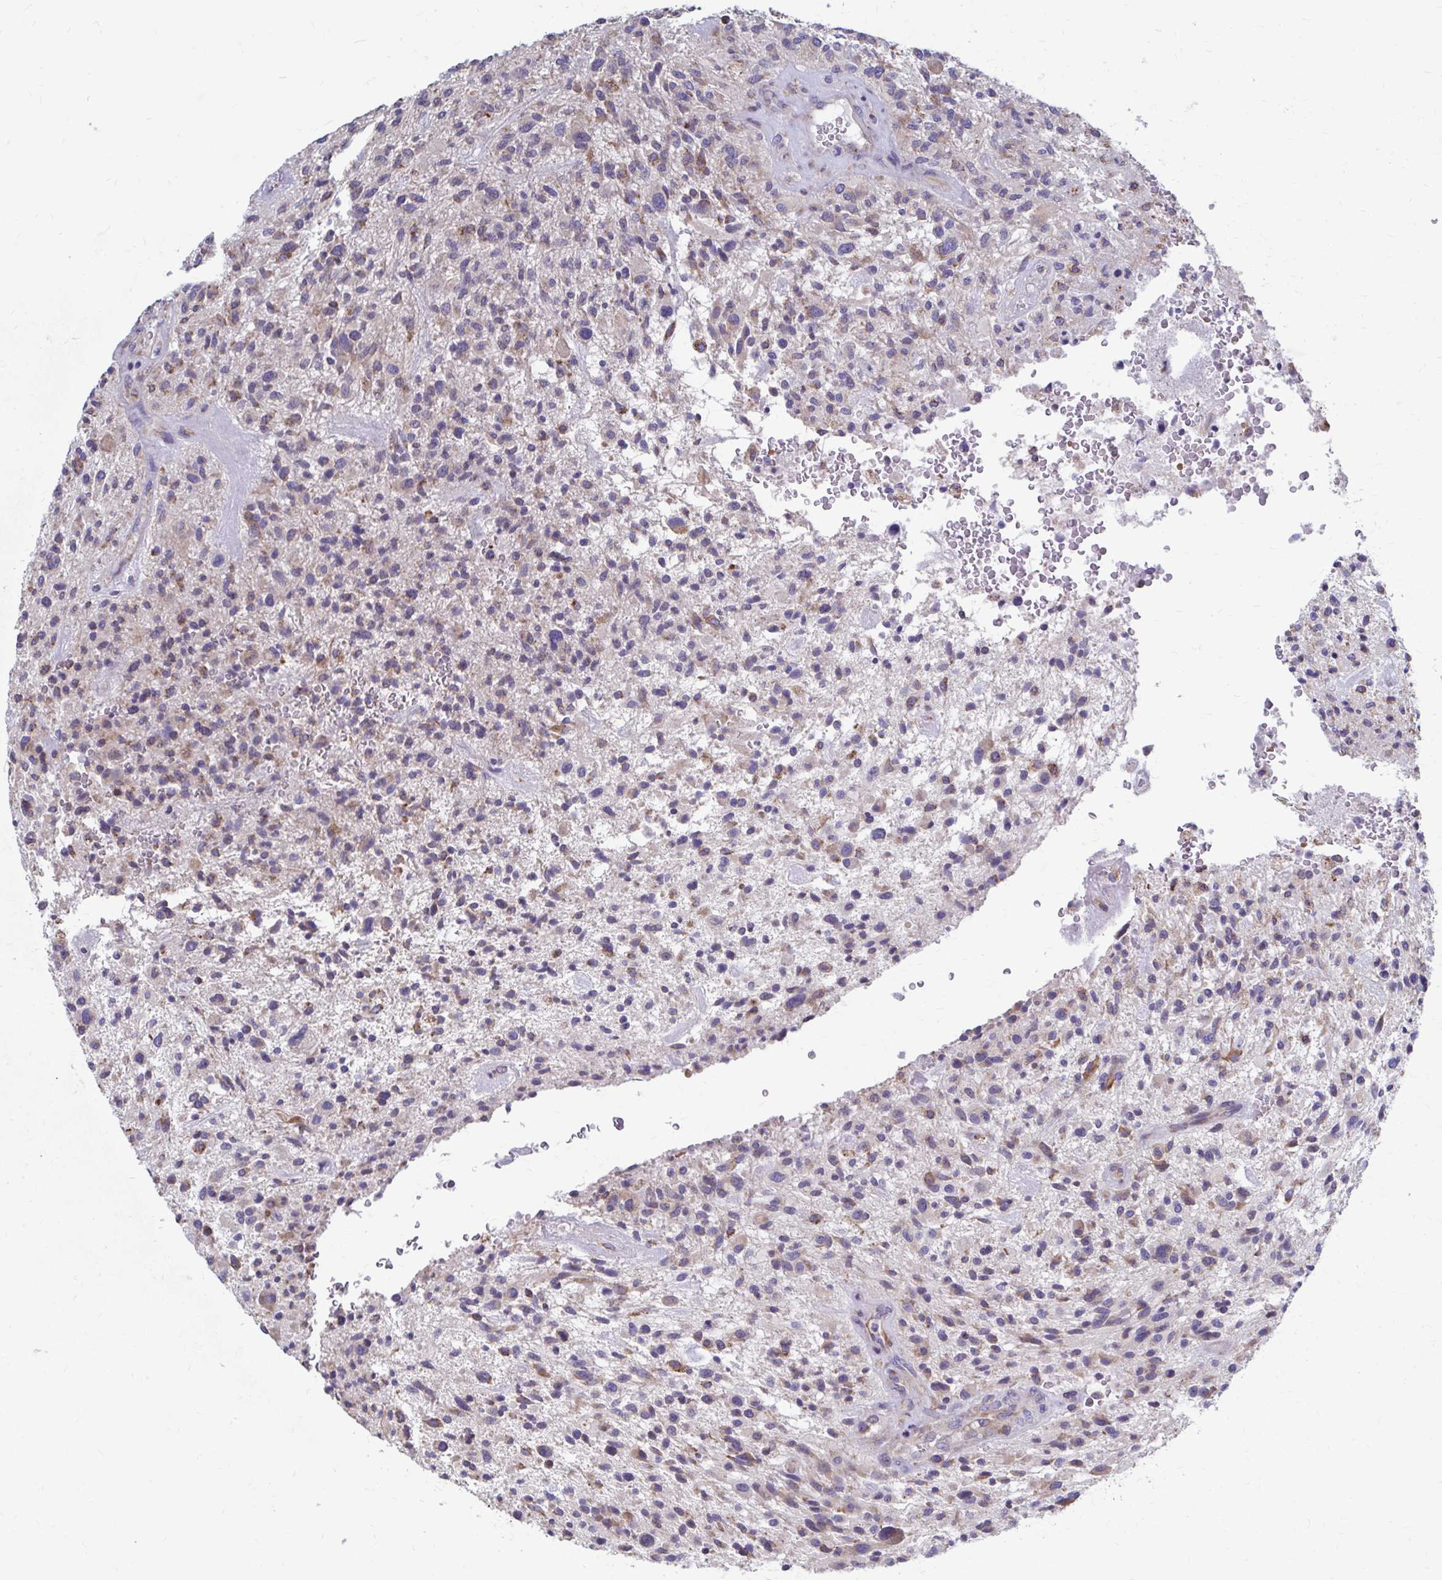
{"staining": {"intensity": "weak", "quantity": "<25%", "location": "cytoplasmic/membranous"}, "tissue": "glioma", "cell_type": "Tumor cells", "image_type": "cancer", "snomed": [{"axis": "morphology", "description": "Glioma, malignant, High grade"}, {"axis": "topography", "description": "Brain"}], "caption": "Immunohistochemistry (IHC) histopathology image of neoplastic tissue: human glioma stained with DAB shows no significant protein staining in tumor cells.", "gene": "FKBP2", "patient": {"sex": "male", "age": 47}}